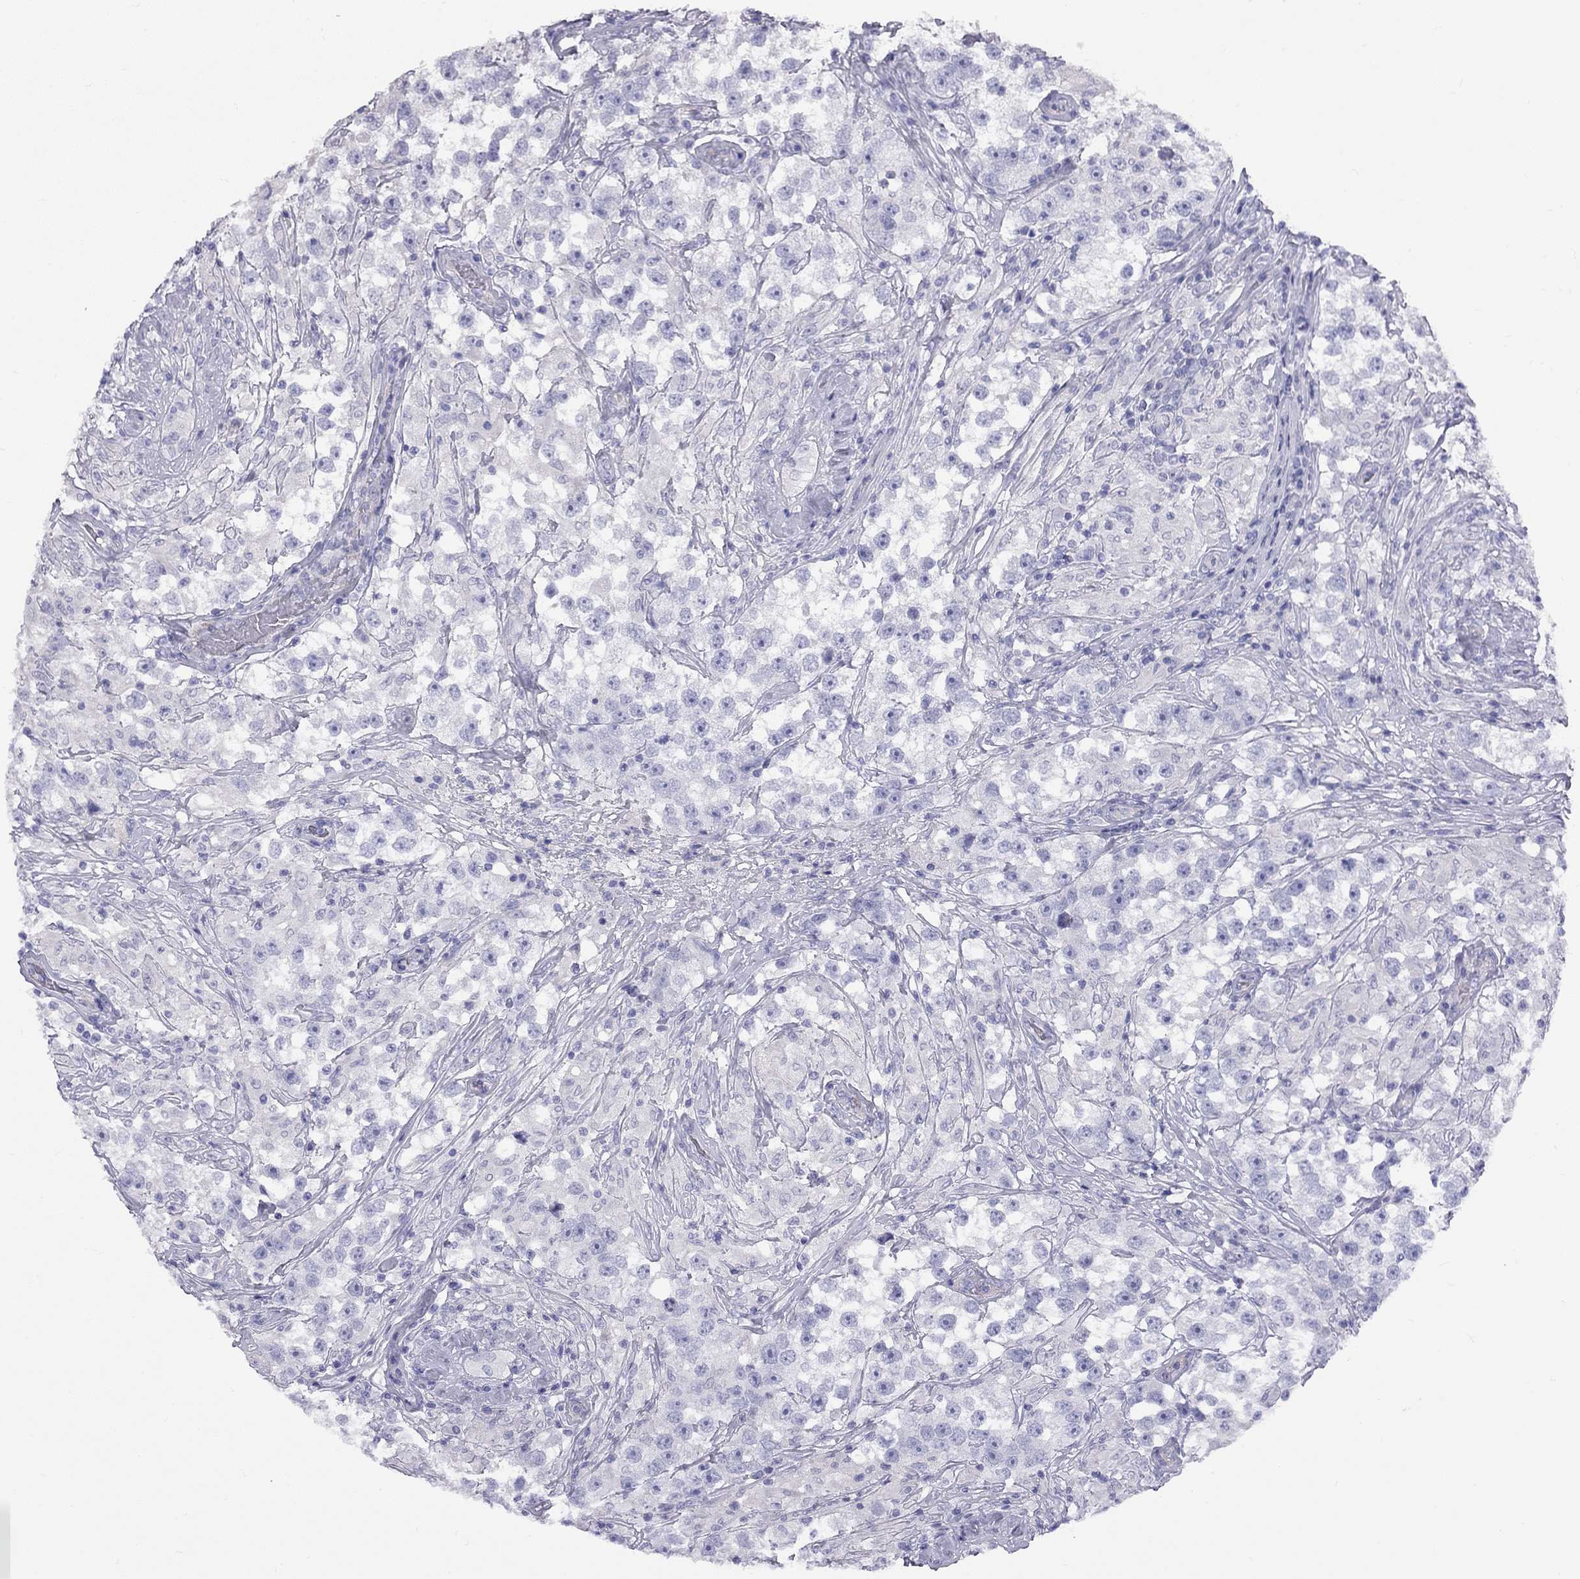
{"staining": {"intensity": "negative", "quantity": "none", "location": "none"}, "tissue": "testis cancer", "cell_type": "Tumor cells", "image_type": "cancer", "snomed": [{"axis": "morphology", "description": "Seminoma, NOS"}, {"axis": "topography", "description": "Testis"}], "caption": "Testis cancer stained for a protein using IHC shows no expression tumor cells.", "gene": "FSCN3", "patient": {"sex": "male", "age": 46}}